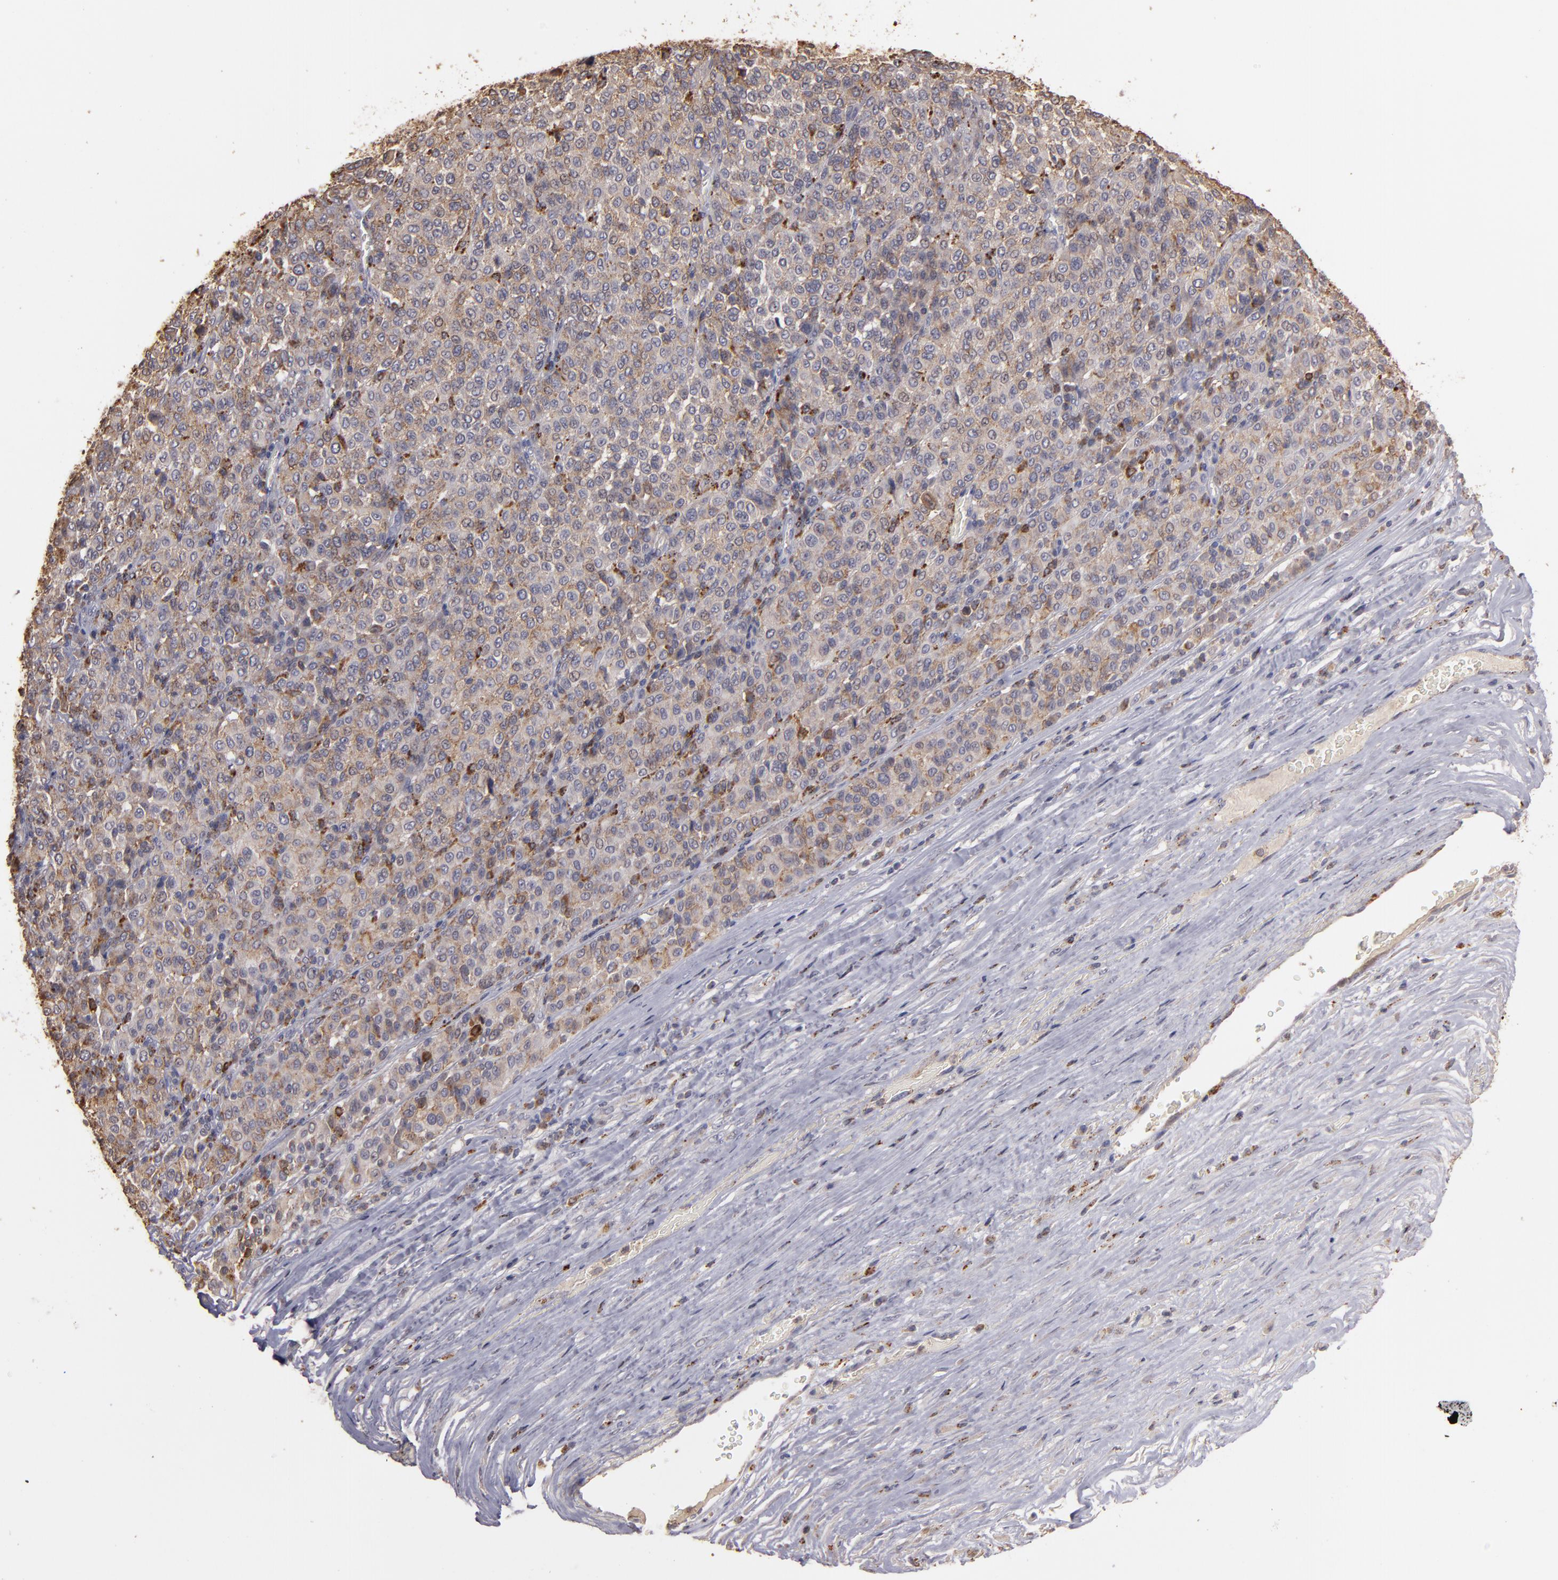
{"staining": {"intensity": "weak", "quantity": ">75%", "location": "cytoplasmic/membranous"}, "tissue": "melanoma", "cell_type": "Tumor cells", "image_type": "cancer", "snomed": [{"axis": "morphology", "description": "Malignant melanoma, Metastatic site"}, {"axis": "topography", "description": "Pancreas"}], "caption": "The micrograph displays a brown stain indicating the presence of a protein in the cytoplasmic/membranous of tumor cells in malignant melanoma (metastatic site).", "gene": "TRAF1", "patient": {"sex": "female", "age": 30}}